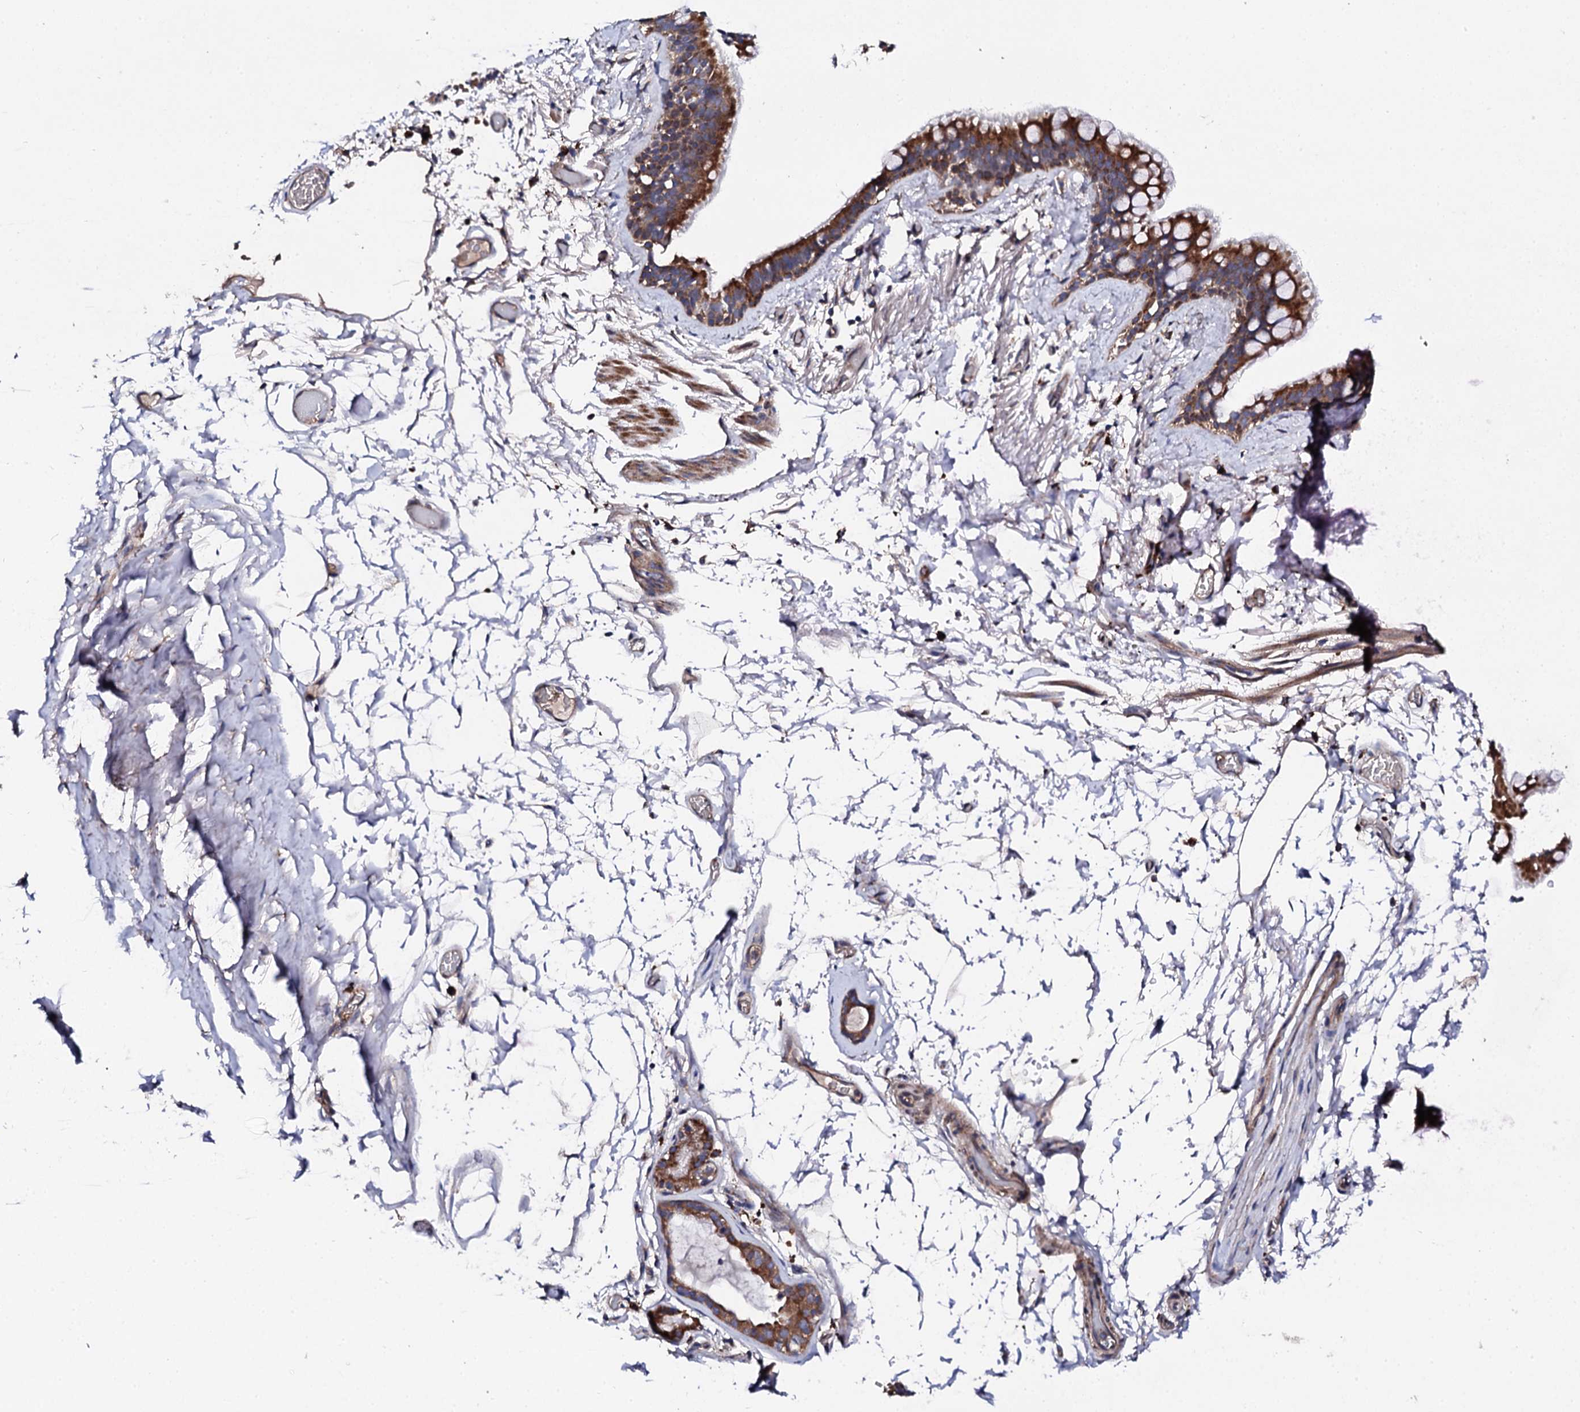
{"staining": {"intensity": "moderate", "quantity": ">75%", "location": "cytoplasmic/membranous"}, "tissue": "bronchus", "cell_type": "Respiratory epithelial cells", "image_type": "normal", "snomed": [{"axis": "morphology", "description": "Normal tissue, NOS"}, {"axis": "topography", "description": "Cartilage tissue"}], "caption": "Protein staining reveals moderate cytoplasmic/membranous expression in about >75% of respiratory epithelial cells in normal bronchus. Immunohistochemistry stains the protein in brown and the nuclei are stained blue.", "gene": "LIPT2", "patient": {"sex": "male", "age": 63}}